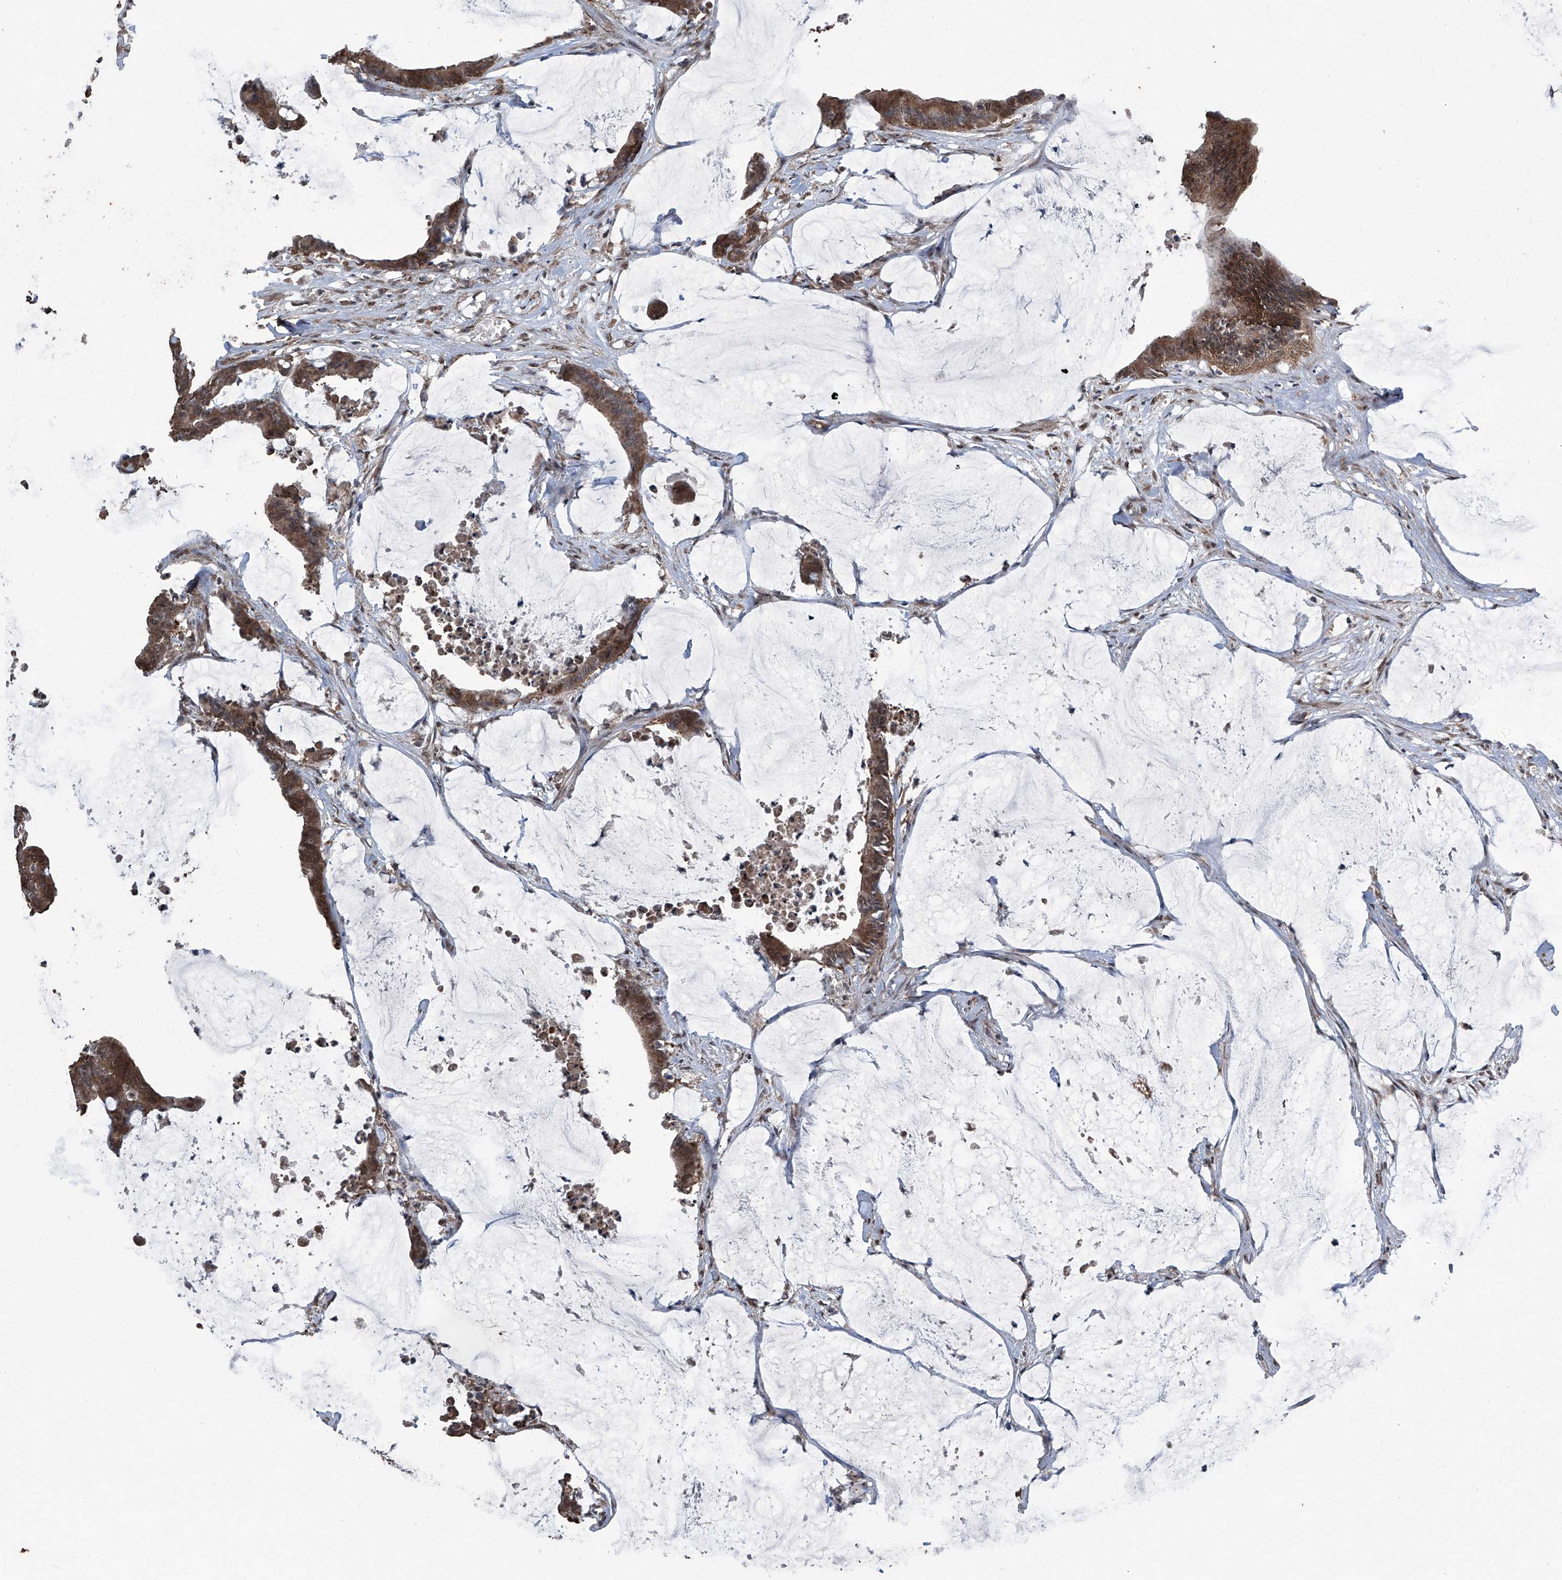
{"staining": {"intensity": "moderate", "quantity": ">75%", "location": "cytoplasmic/membranous"}, "tissue": "colorectal cancer", "cell_type": "Tumor cells", "image_type": "cancer", "snomed": [{"axis": "morphology", "description": "Adenocarcinoma, NOS"}, {"axis": "topography", "description": "Rectum"}], "caption": "There is medium levels of moderate cytoplasmic/membranous staining in tumor cells of colorectal adenocarcinoma, as demonstrated by immunohistochemical staining (brown color).", "gene": "STARD7", "patient": {"sex": "female", "age": 66}}